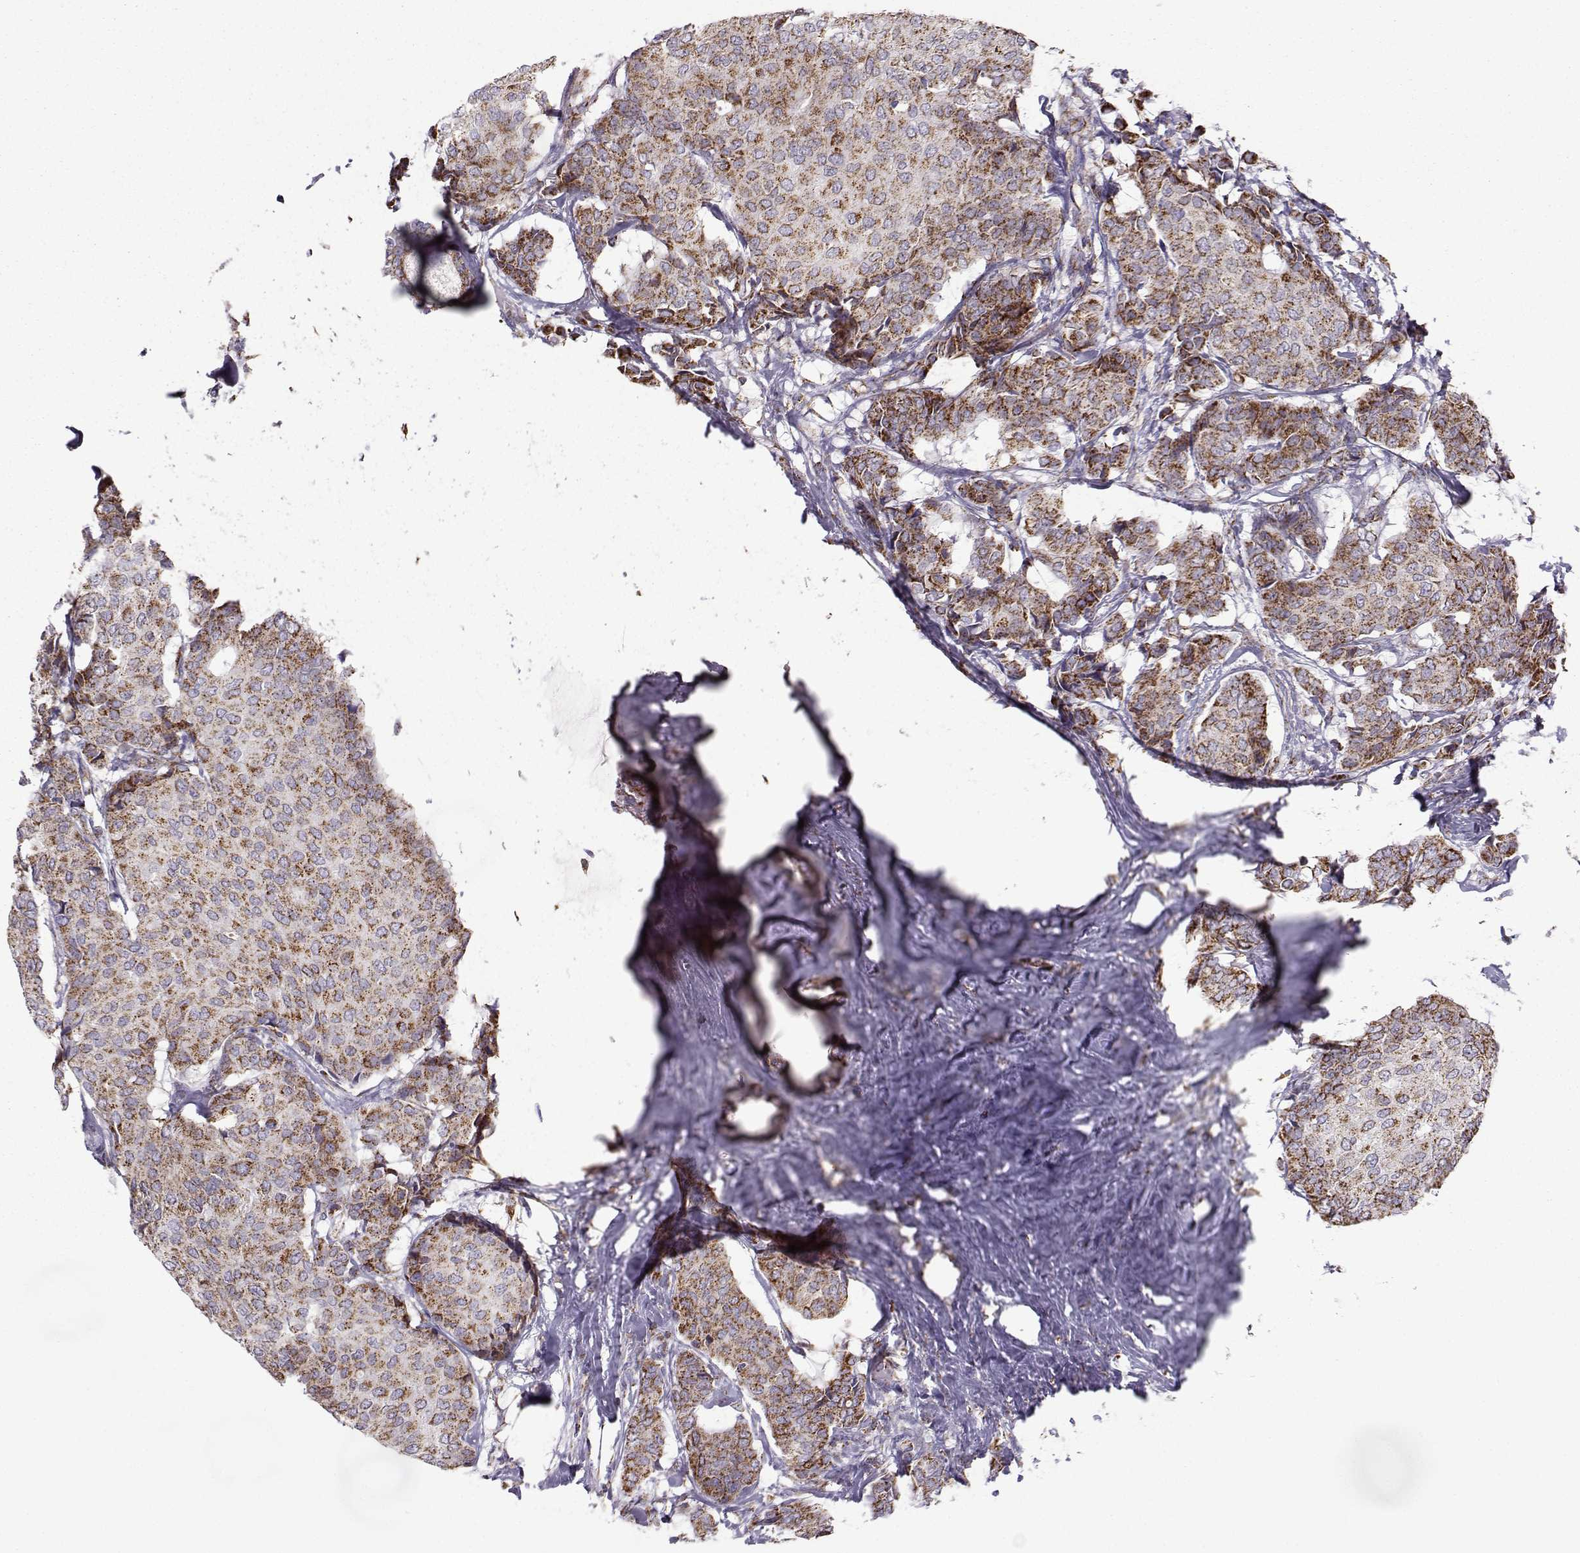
{"staining": {"intensity": "strong", "quantity": ">75%", "location": "cytoplasmic/membranous"}, "tissue": "breast cancer", "cell_type": "Tumor cells", "image_type": "cancer", "snomed": [{"axis": "morphology", "description": "Duct carcinoma"}, {"axis": "topography", "description": "Breast"}], "caption": "Breast infiltrating ductal carcinoma was stained to show a protein in brown. There is high levels of strong cytoplasmic/membranous positivity in about >75% of tumor cells. The protein of interest is shown in brown color, while the nuclei are stained blue.", "gene": "NECAB3", "patient": {"sex": "female", "age": 75}}